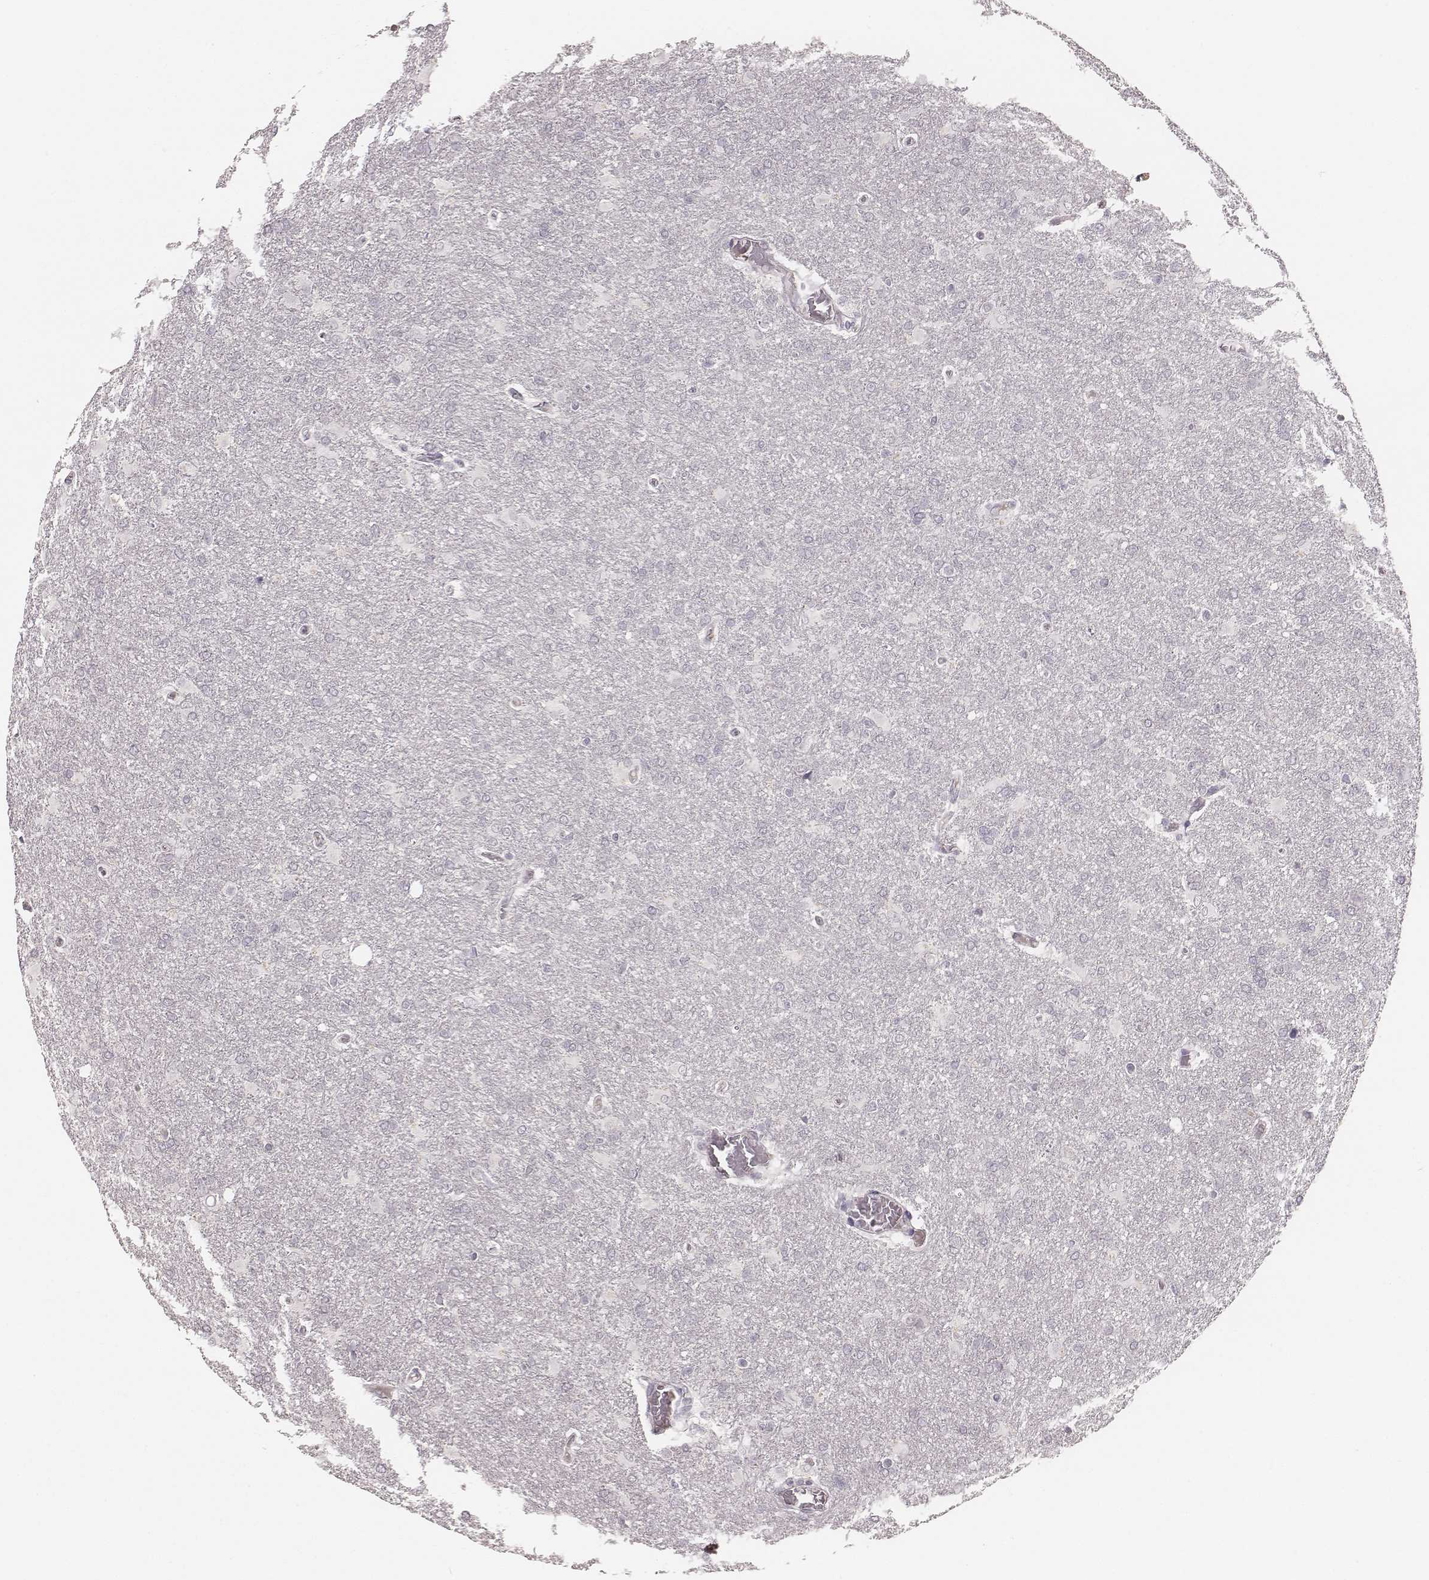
{"staining": {"intensity": "negative", "quantity": "none", "location": "none"}, "tissue": "glioma", "cell_type": "Tumor cells", "image_type": "cancer", "snomed": [{"axis": "morphology", "description": "Glioma, malignant, High grade"}, {"axis": "topography", "description": "Brain"}], "caption": "A micrograph of human malignant glioma (high-grade) is negative for staining in tumor cells.", "gene": "LY6K", "patient": {"sex": "male", "age": 68}}